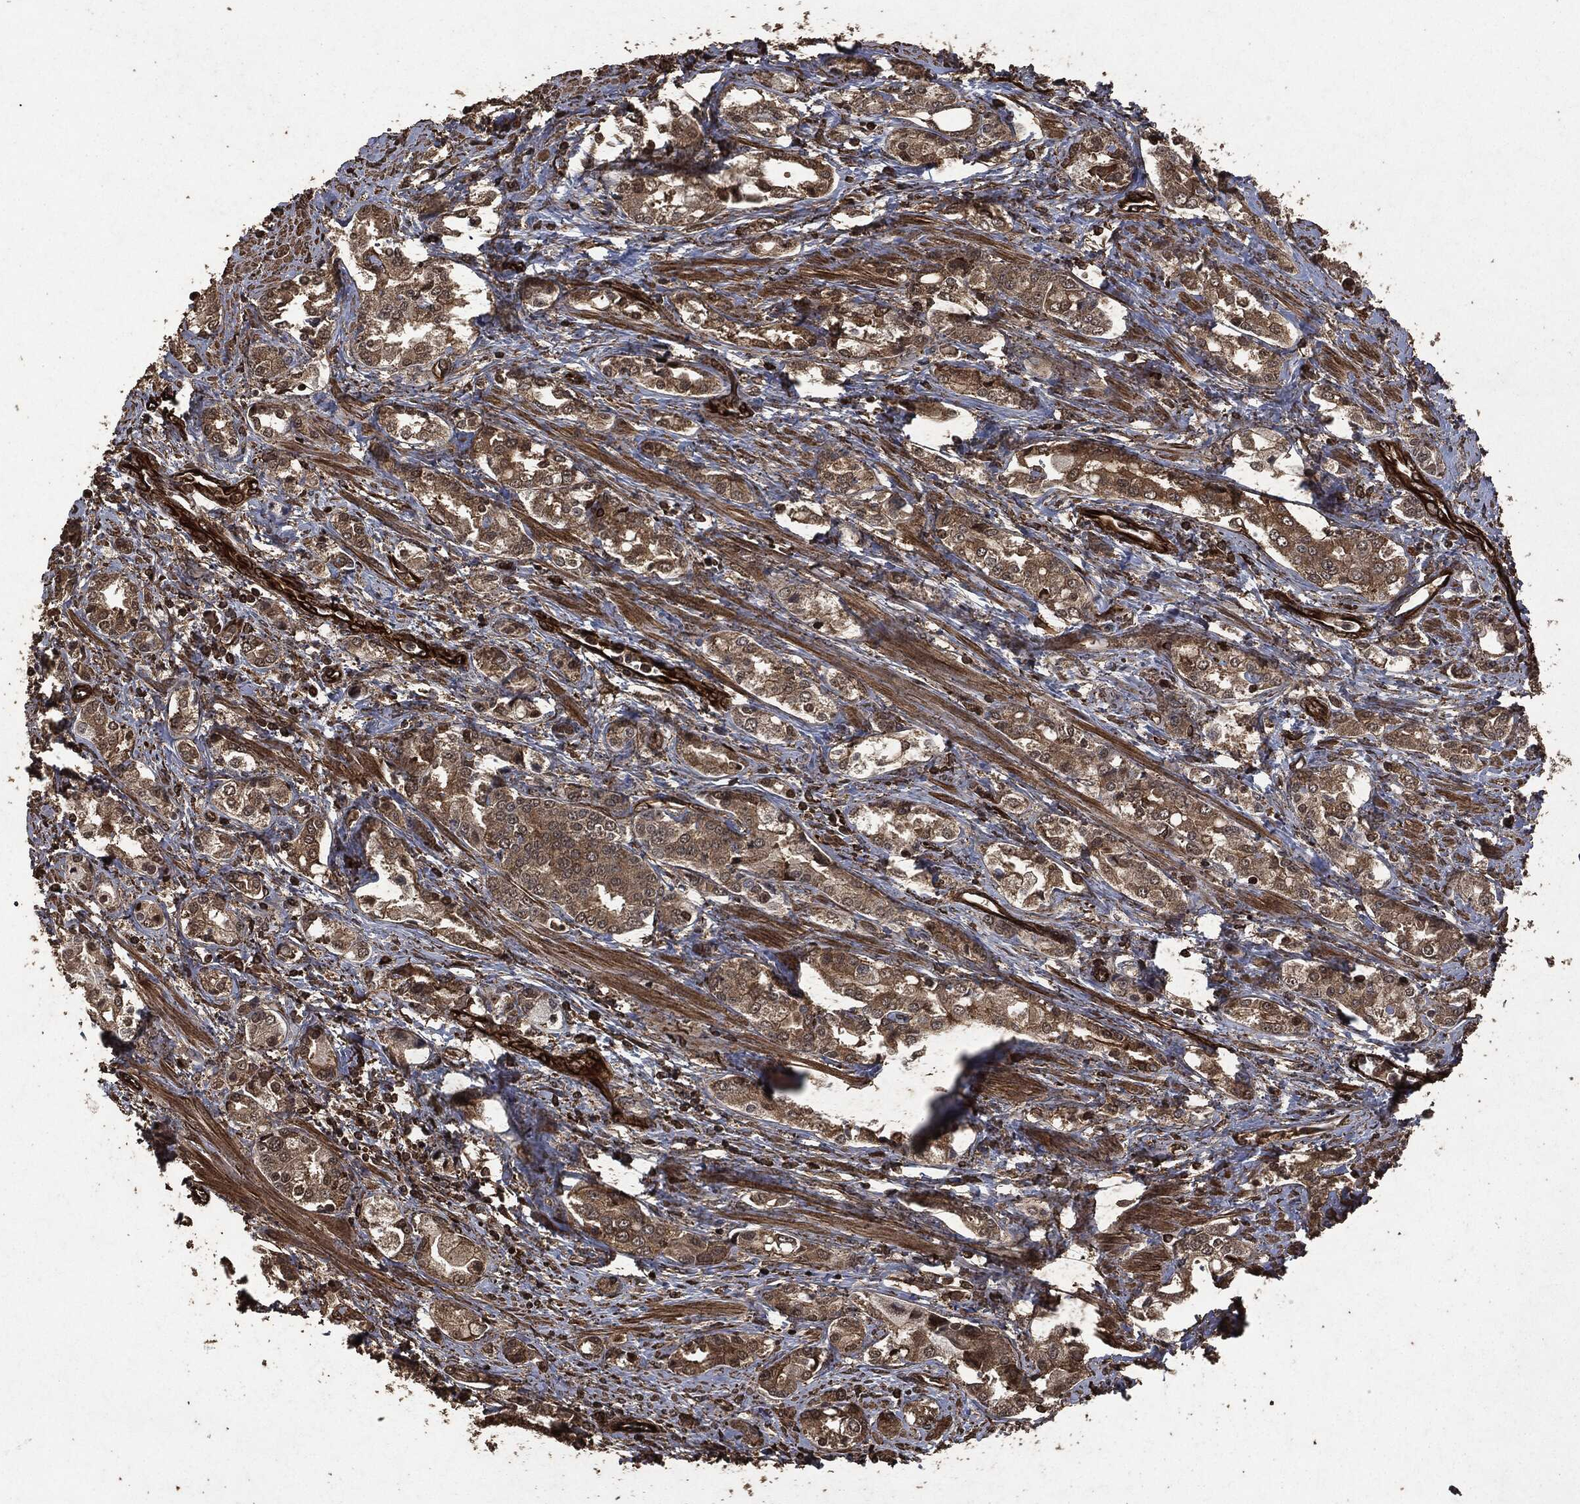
{"staining": {"intensity": "moderate", "quantity": "25%-75%", "location": "cytoplasmic/membranous"}, "tissue": "prostate cancer", "cell_type": "Tumor cells", "image_type": "cancer", "snomed": [{"axis": "morphology", "description": "Adenocarcinoma, NOS"}, {"axis": "topography", "description": "Prostate and seminal vesicle, NOS"}, {"axis": "topography", "description": "Prostate"}], "caption": "Prostate cancer stained with immunohistochemistry (IHC) exhibits moderate cytoplasmic/membranous staining in approximately 25%-75% of tumor cells. The staining is performed using DAB (3,3'-diaminobenzidine) brown chromogen to label protein expression. The nuclei are counter-stained blue using hematoxylin.", "gene": "HRAS", "patient": {"sex": "male", "age": 62}}